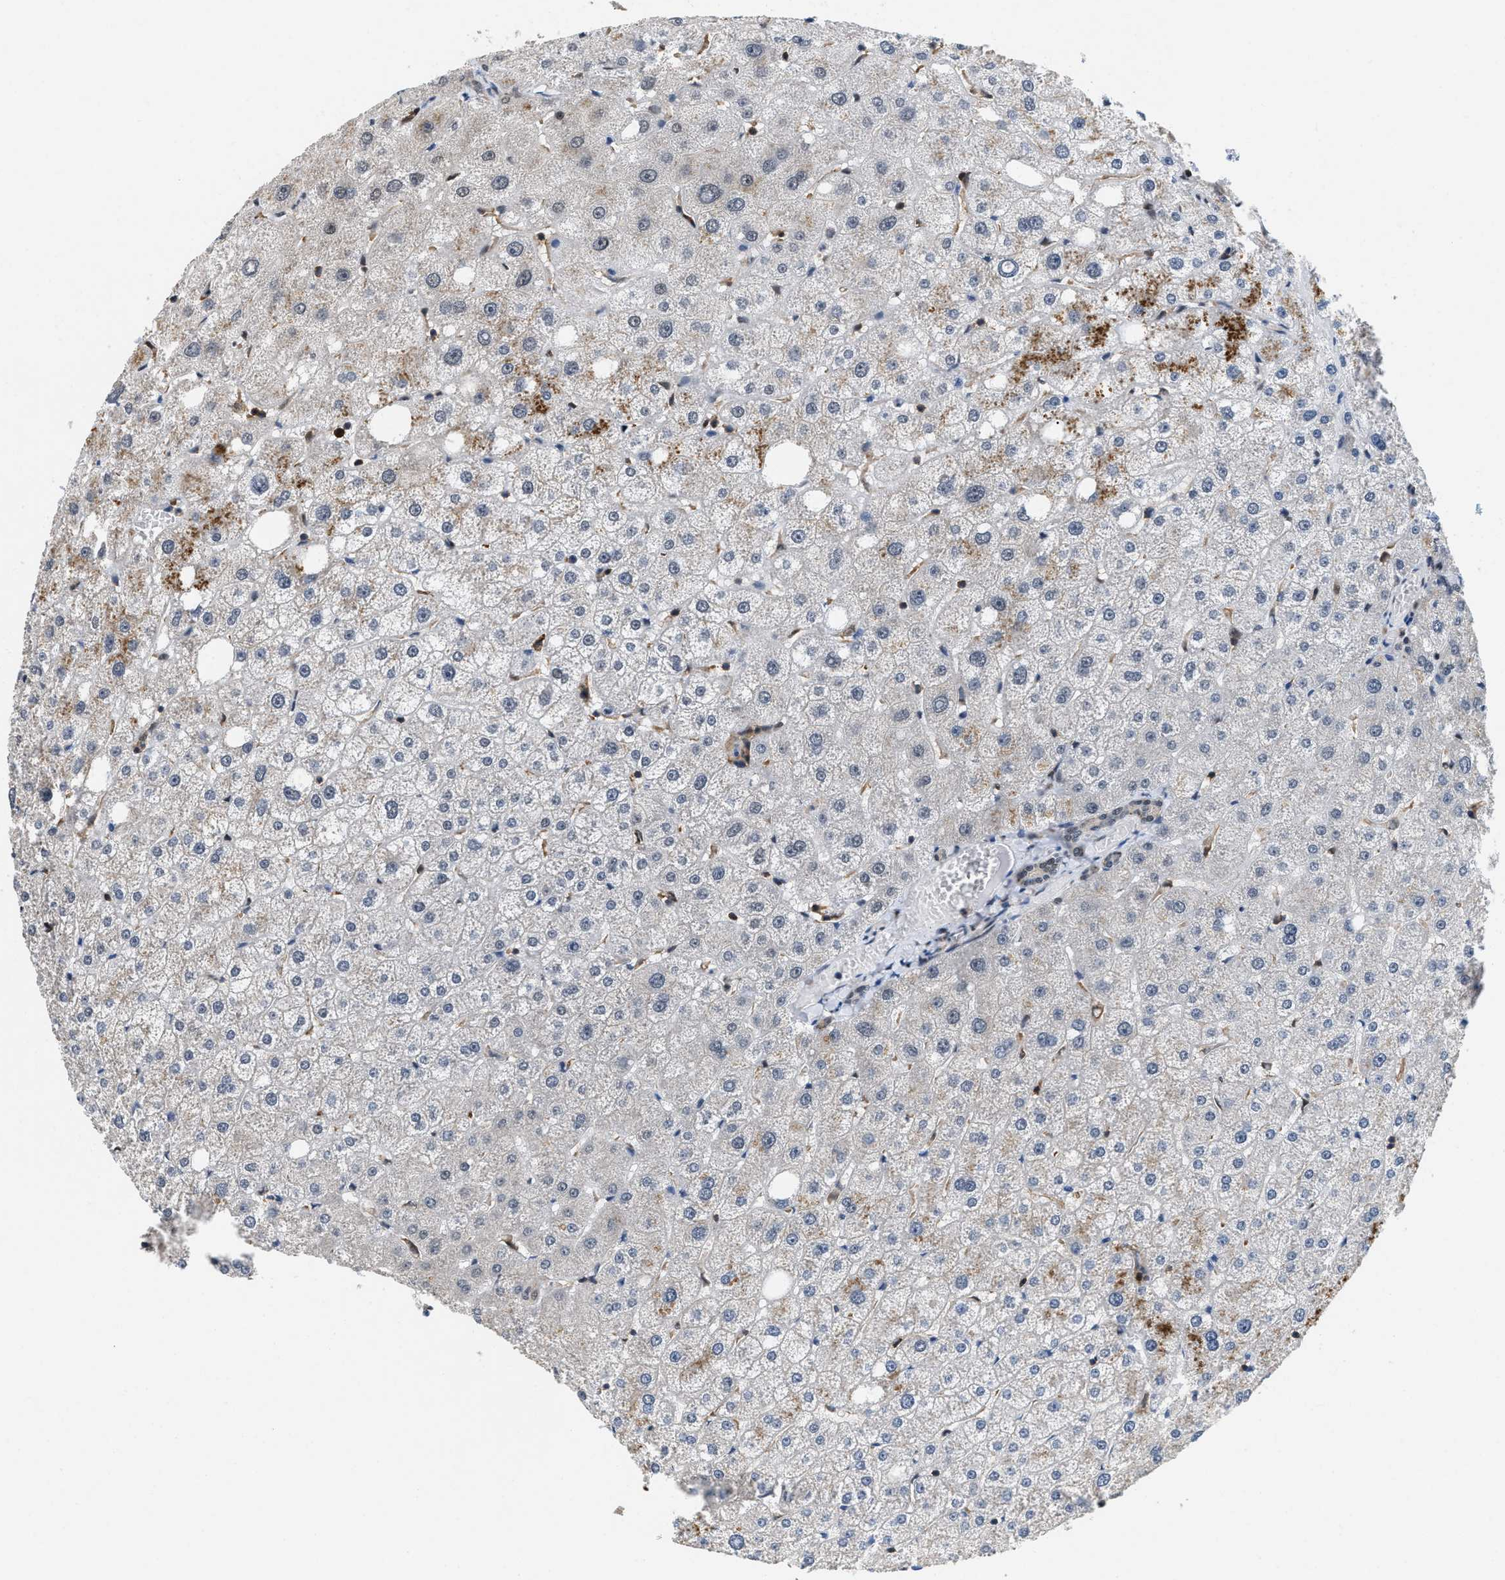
{"staining": {"intensity": "negative", "quantity": "none", "location": "none"}, "tissue": "liver", "cell_type": "Cholangiocytes", "image_type": "normal", "snomed": [{"axis": "morphology", "description": "Normal tissue, NOS"}, {"axis": "topography", "description": "Liver"}], "caption": "Protein analysis of unremarkable liver reveals no significant staining in cholangiocytes.", "gene": "ATF7IP", "patient": {"sex": "male", "age": 73}}